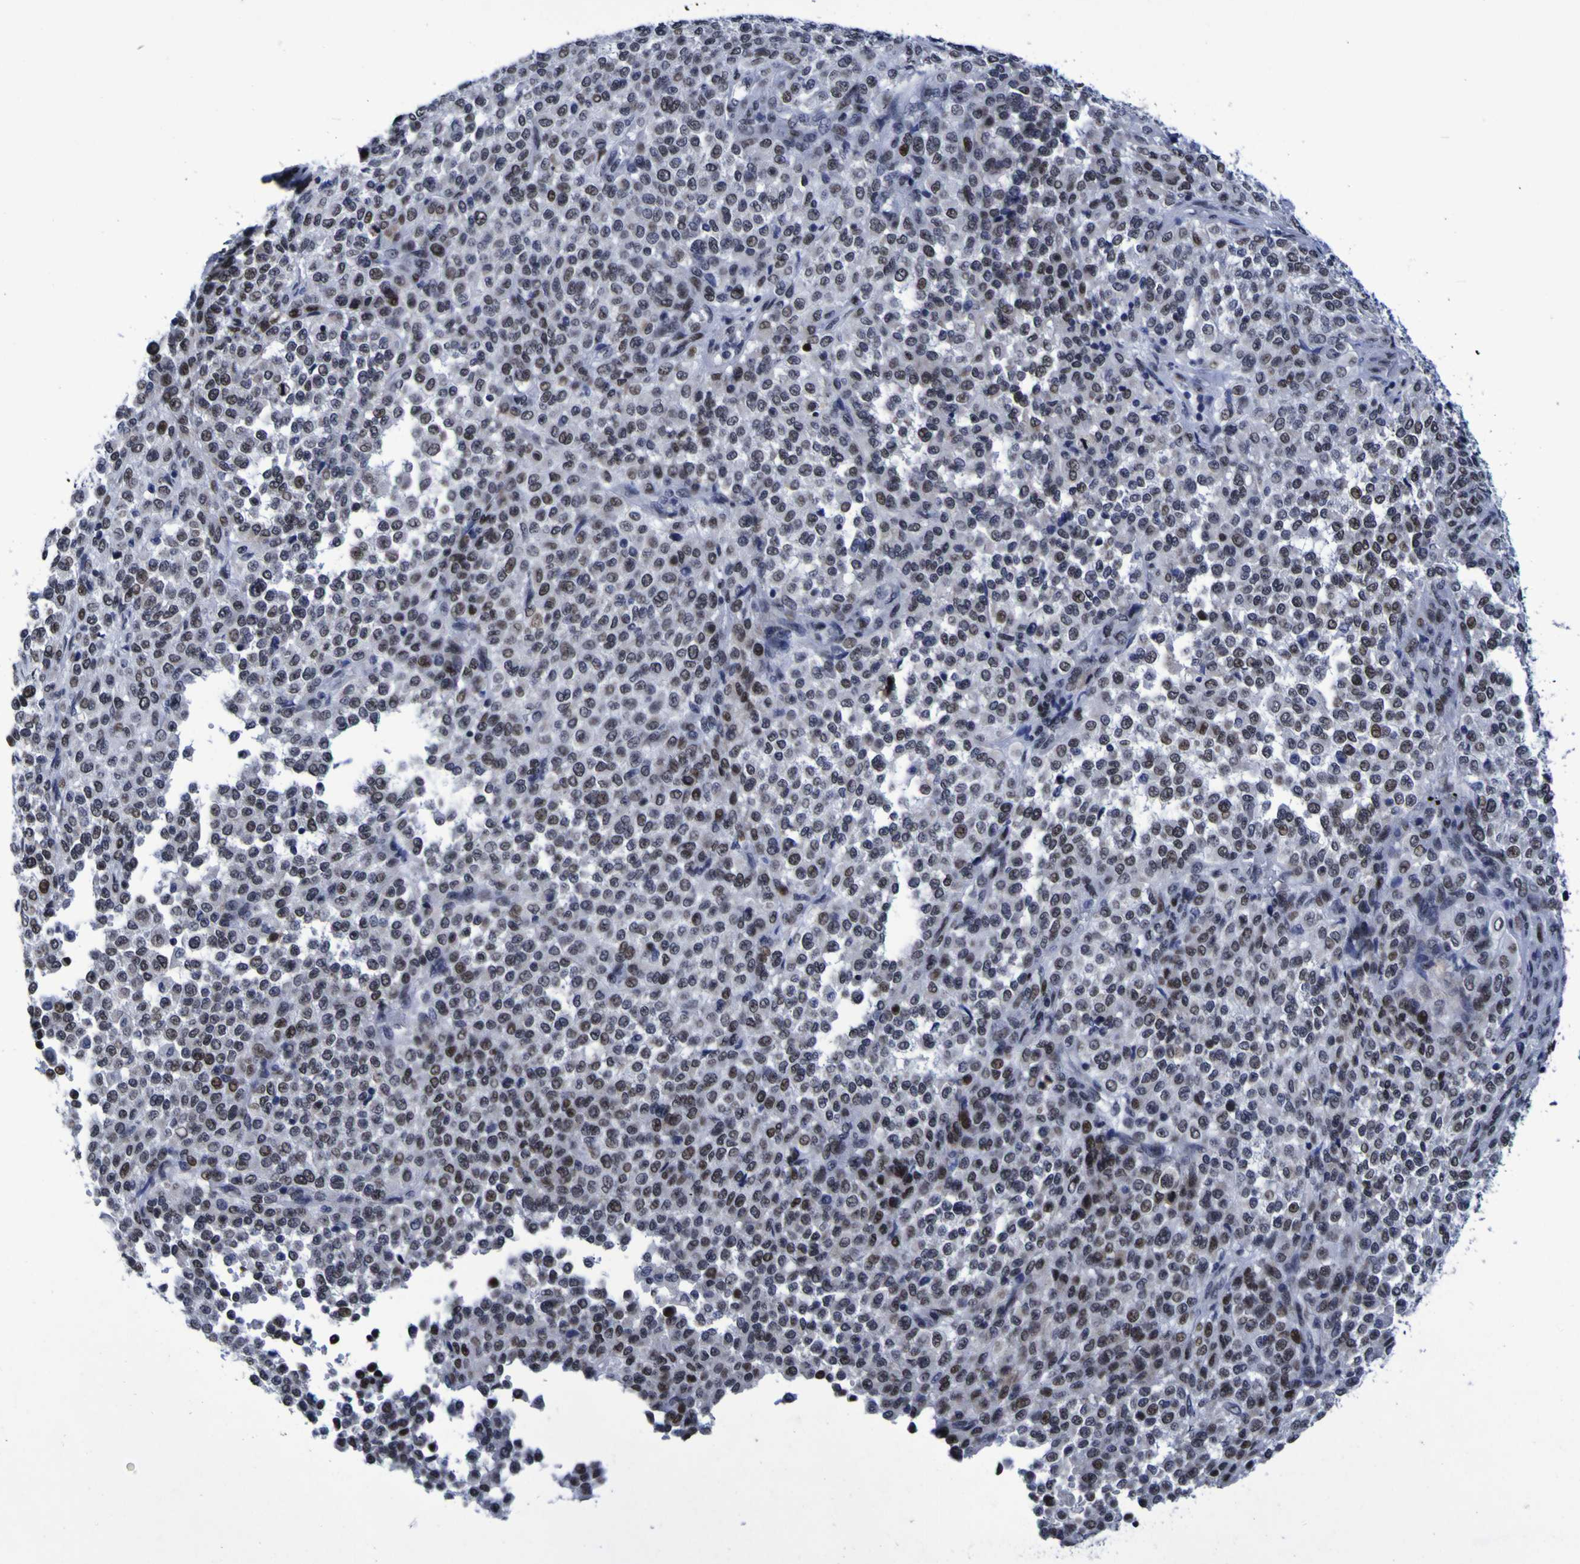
{"staining": {"intensity": "moderate", "quantity": "25%-75%", "location": "nuclear"}, "tissue": "melanoma", "cell_type": "Tumor cells", "image_type": "cancer", "snomed": [{"axis": "morphology", "description": "Malignant melanoma, Metastatic site"}, {"axis": "topography", "description": "Pancreas"}], "caption": "Immunohistochemical staining of malignant melanoma (metastatic site) demonstrates medium levels of moderate nuclear expression in about 25%-75% of tumor cells.", "gene": "MBD3", "patient": {"sex": "female", "age": 30}}